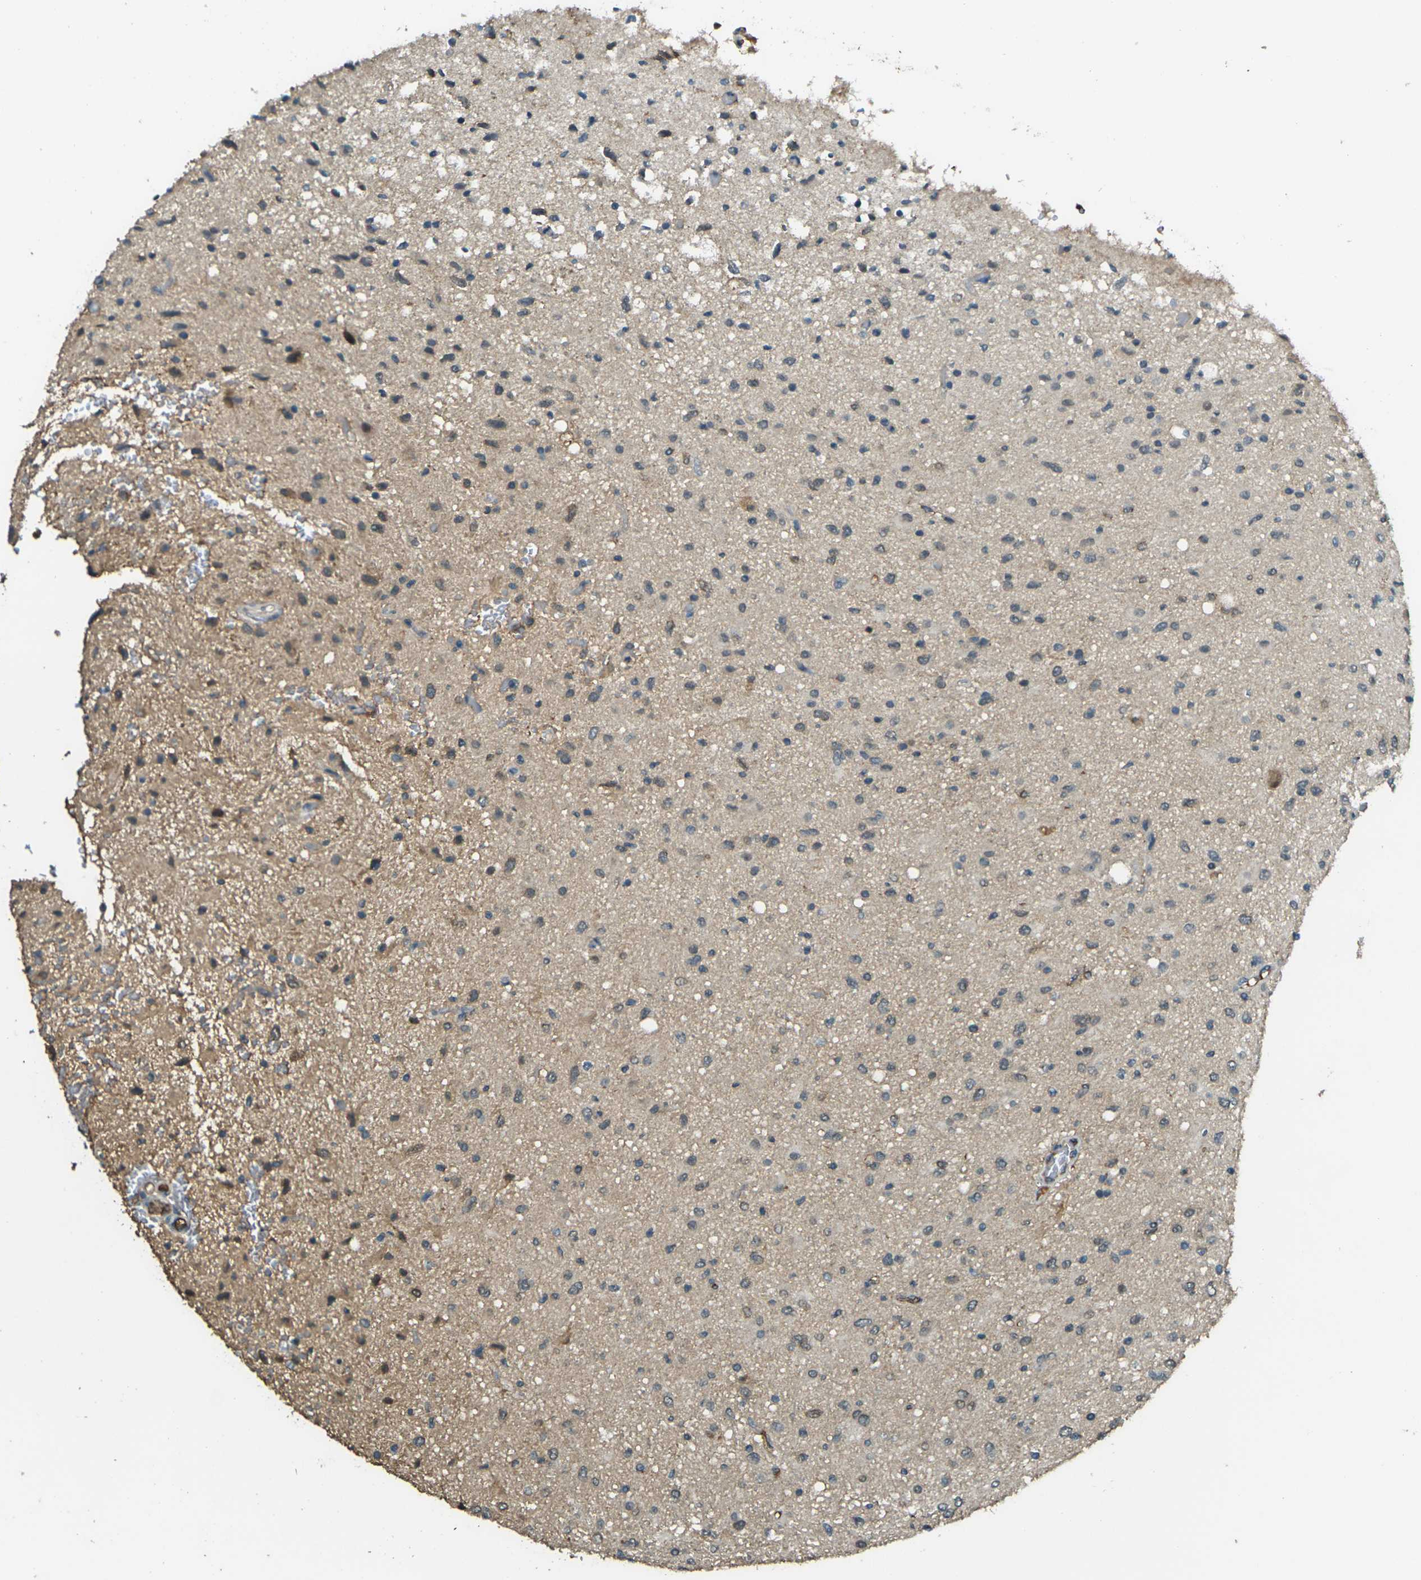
{"staining": {"intensity": "moderate", "quantity": "25%-75%", "location": "cytoplasmic/membranous"}, "tissue": "glioma", "cell_type": "Tumor cells", "image_type": "cancer", "snomed": [{"axis": "morphology", "description": "Glioma, malignant, Low grade"}, {"axis": "topography", "description": "Brain"}], "caption": "Tumor cells exhibit medium levels of moderate cytoplasmic/membranous expression in about 25%-75% of cells in glioma.", "gene": "CYP1B1", "patient": {"sex": "male", "age": 77}}